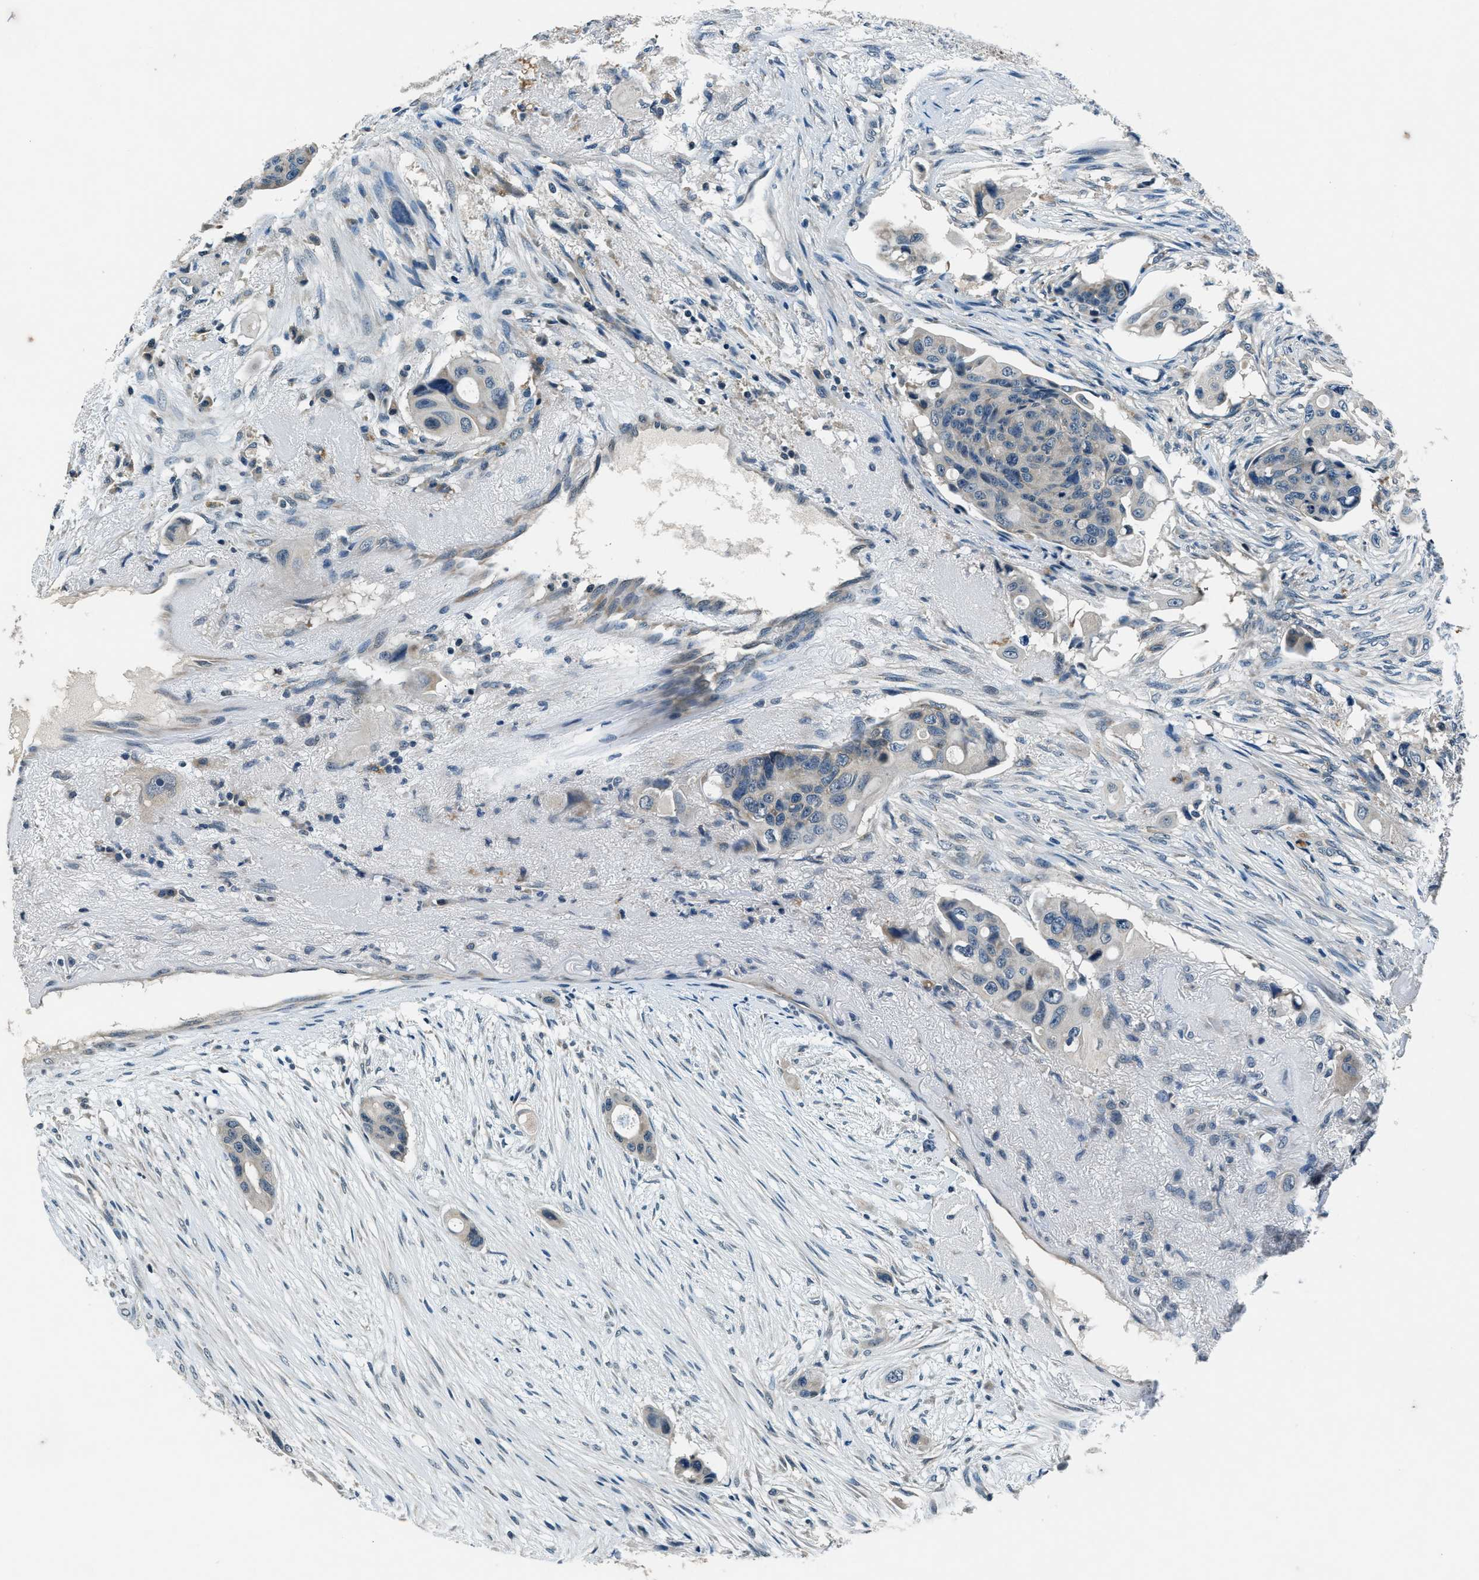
{"staining": {"intensity": "negative", "quantity": "none", "location": "none"}, "tissue": "colorectal cancer", "cell_type": "Tumor cells", "image_type": "cancer", "snomed": [{"axis": "morphology", "description": "Adenocarcinoma, NOS"}, {"axis": "topography", "description": "Colon"}], "caption": "Image shows no significant protein staining in tumor cells of colorectal adenocarcinoma.", "gene": "NME8", "patient": {"sex": "female", "age": 57}}